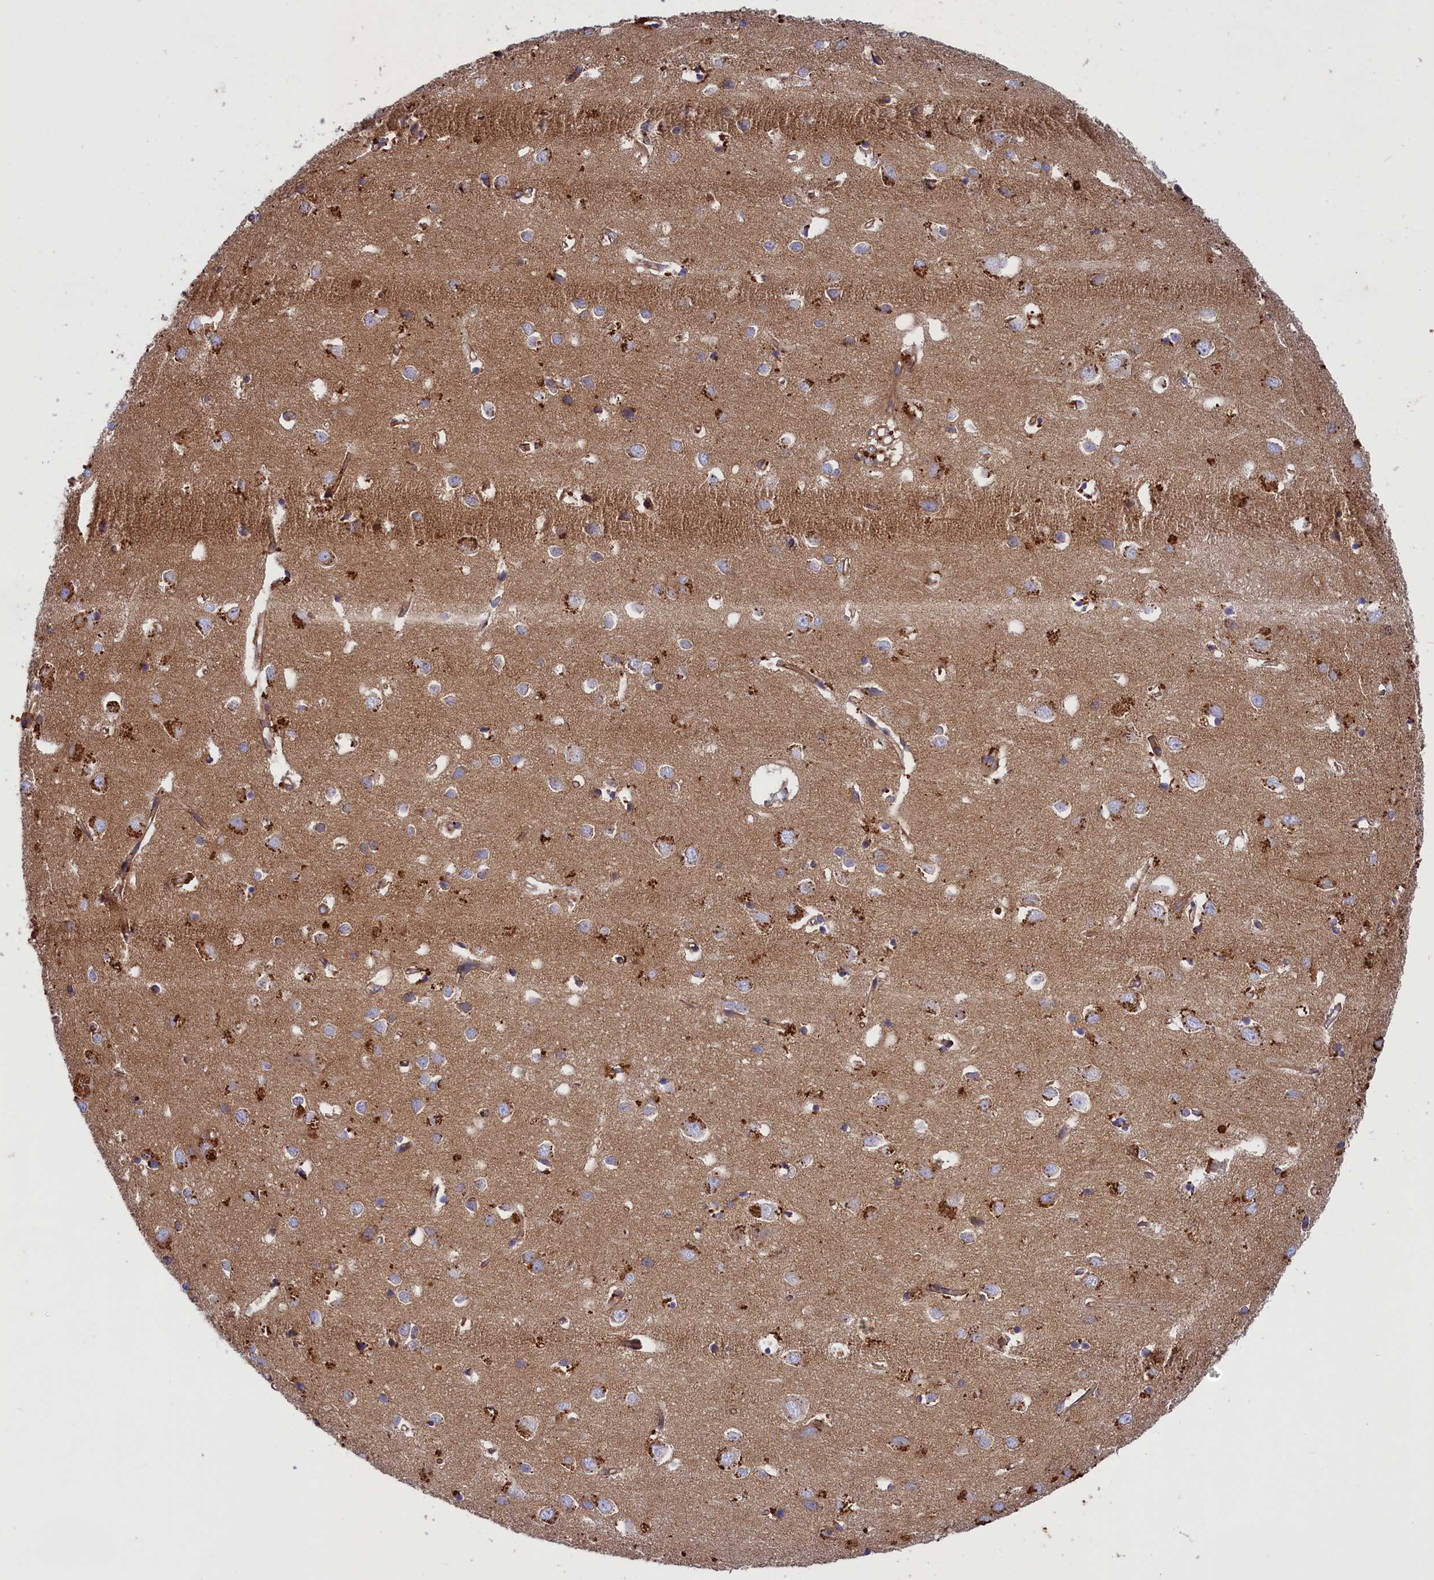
{"staining": {"intensity": "weak", "quantity": ">75%", "location": "cytoplasmic/membranous"}, "tissue": "cerebral cortex", "cell_type": "Endothelial cells", "image_type": "normal", "snomed": [{"axis": "morphology", "description": "Normal tissue, NOS"}, {"axis": "topography", "description": "Cerebral cortex"}], "caption": "The histopathology image displays immunohistochemical staining of benign cerebral cortex. There is weak cytoplasmic/membranous staining is appreciated in about >75% of endothelial cells. (brown staining indicates protein expression, while blue staining denotes nuclei).", "gene": "SCAMP4", "patient": {"sex": "female", "age": 64}}